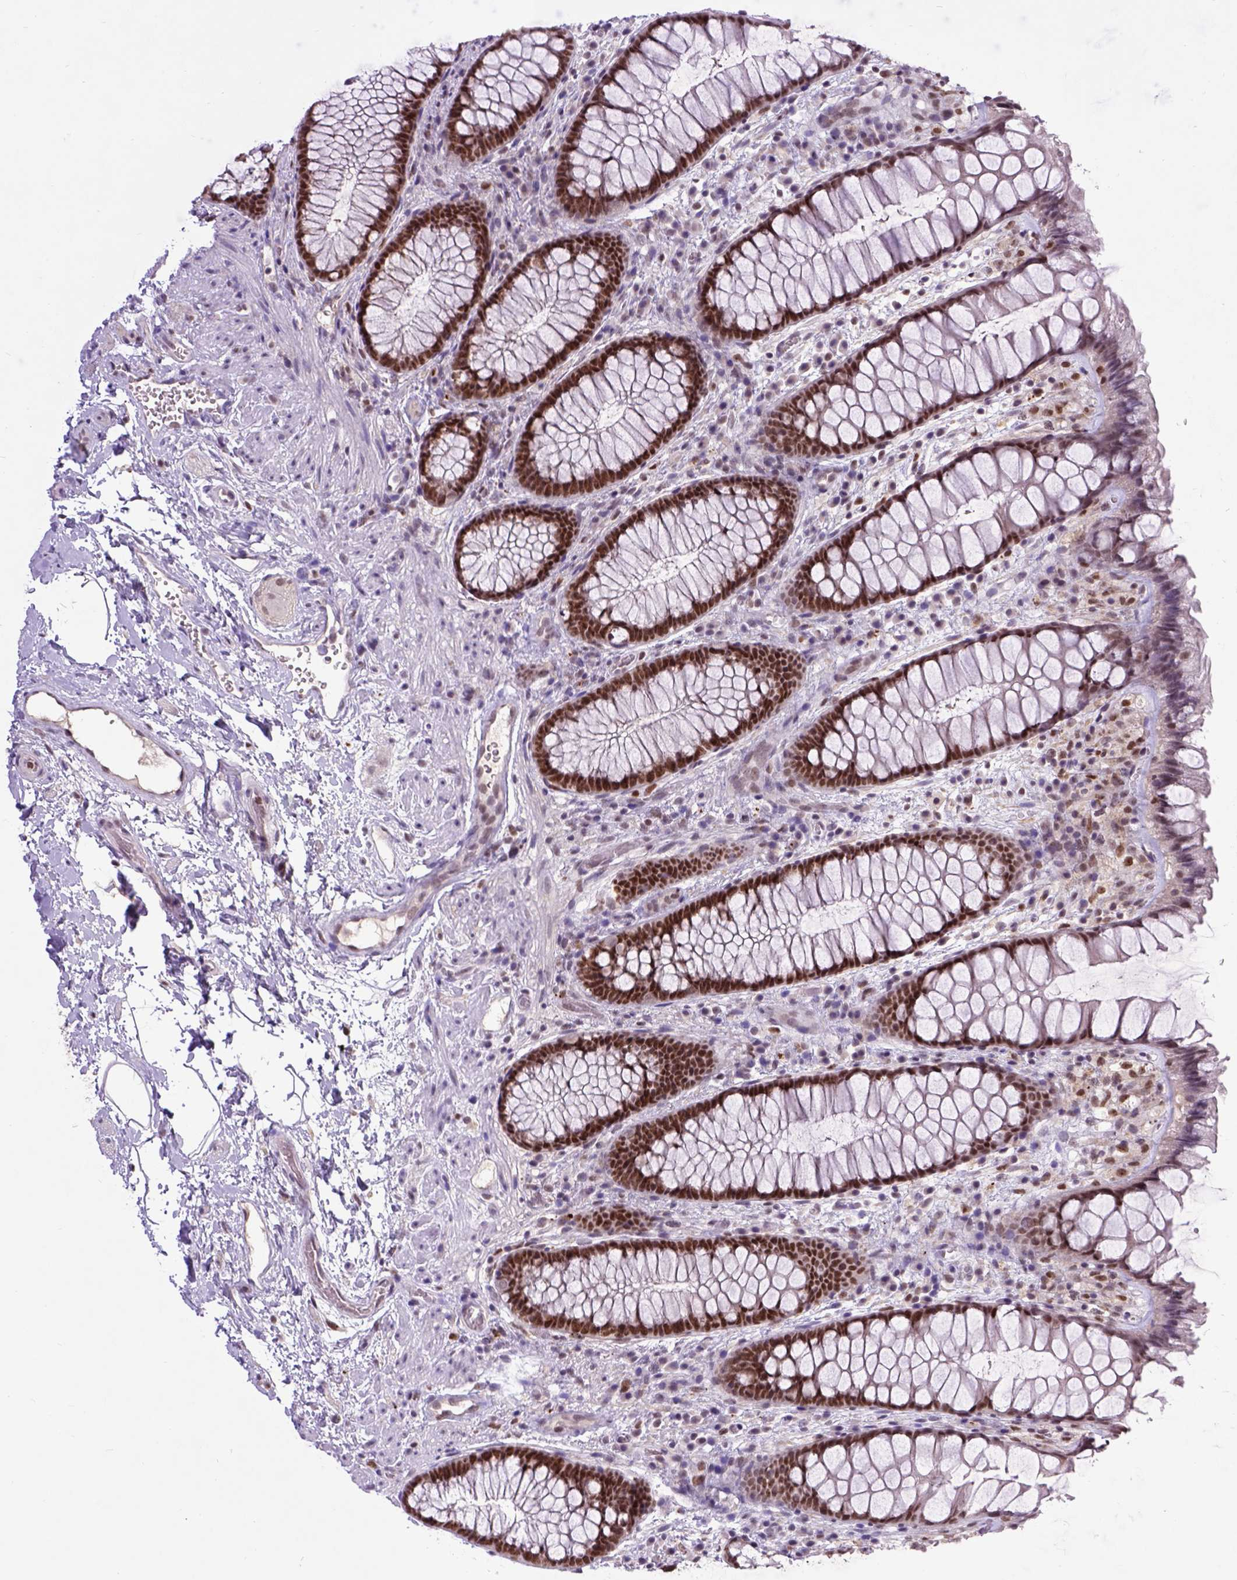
{"staining": {"intensity": "moderate", "quantity": ">75%", "location": "nuclear"}, "tissue": "rectum", "cell_type": "Glandular cells", "image_type": "normal", "snomed": [{"axis": "morphology", "description": "Normal tissue, NOS"}, {"axis": "topography", "description": "Rectum"}], "caption": "Immunohistochemistry (DAB (3,3'-diaminobenzidine)) staining of unremarkable human rectum reveals moderate nuclear protein expression in about >75% of glandular cells. The protein is stained brown, and the nuclei are stained in blue (DAB IHC with brightfield microscopy, high magnification).", "gene": "RCC2", "patient": {"sex": "female", "age": 62}}